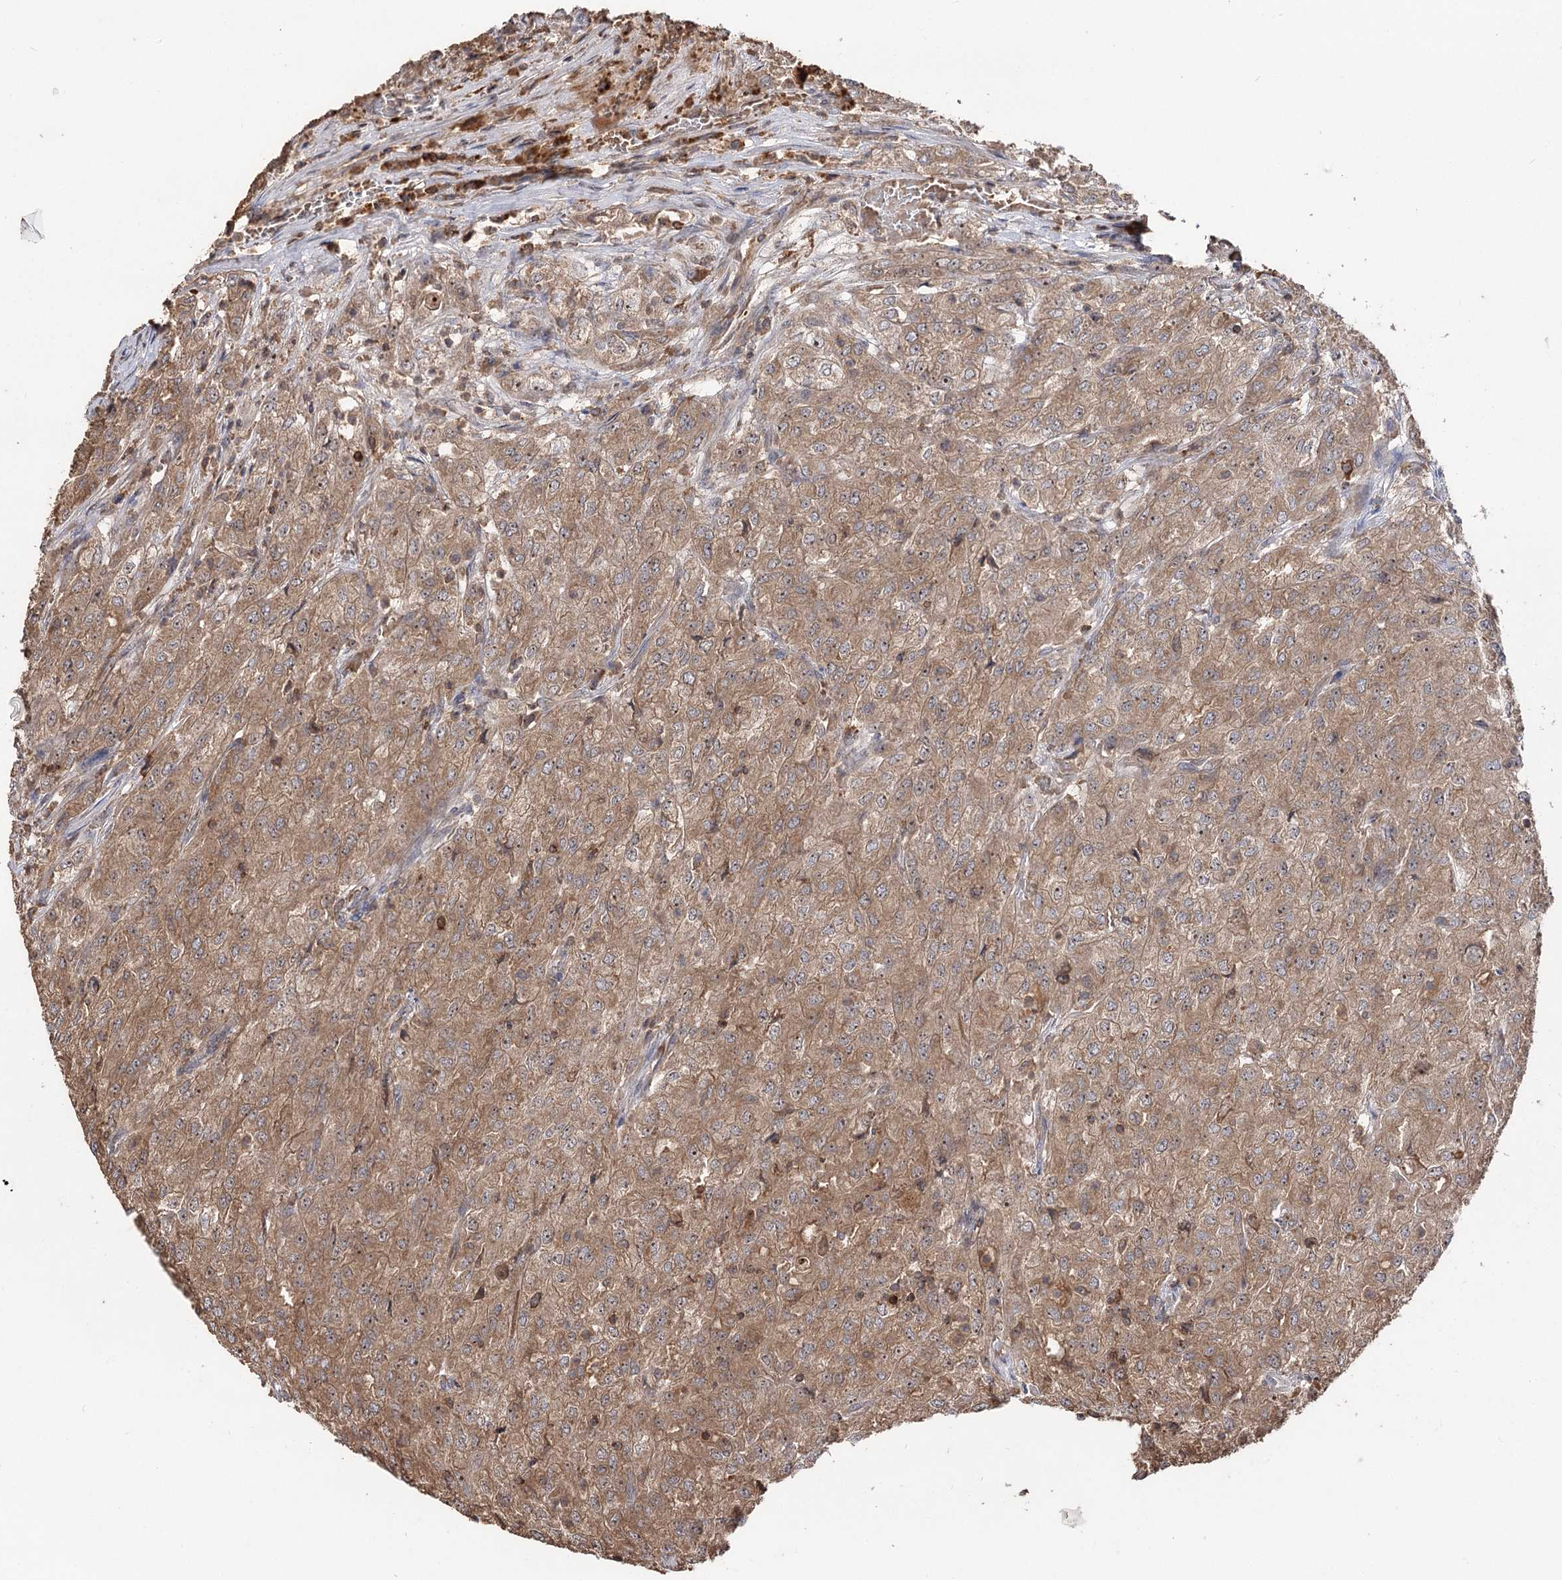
{"staining": {"intensity": "moderate", "quantity": ">75%", "location": "cytoplasmic/membranous"}, "tissue": "renal cancer", "cell_type": "Tumor cells", "image_type": "cancer", "snomed": [{"axis": "morphology", "description": "Adenocarcinoma, NOS"}, {"axis": "topography", "description": "Kidney"}], "caption": "A micrograph showing moderate cytoplasmic/membranous expression in about >75% of tumor cells in renal adenocarcinoma, as visualized by brown immunohistochemical staining.", "gene": "FAM53B", "patient": {"sex": "female", "age": 54}}